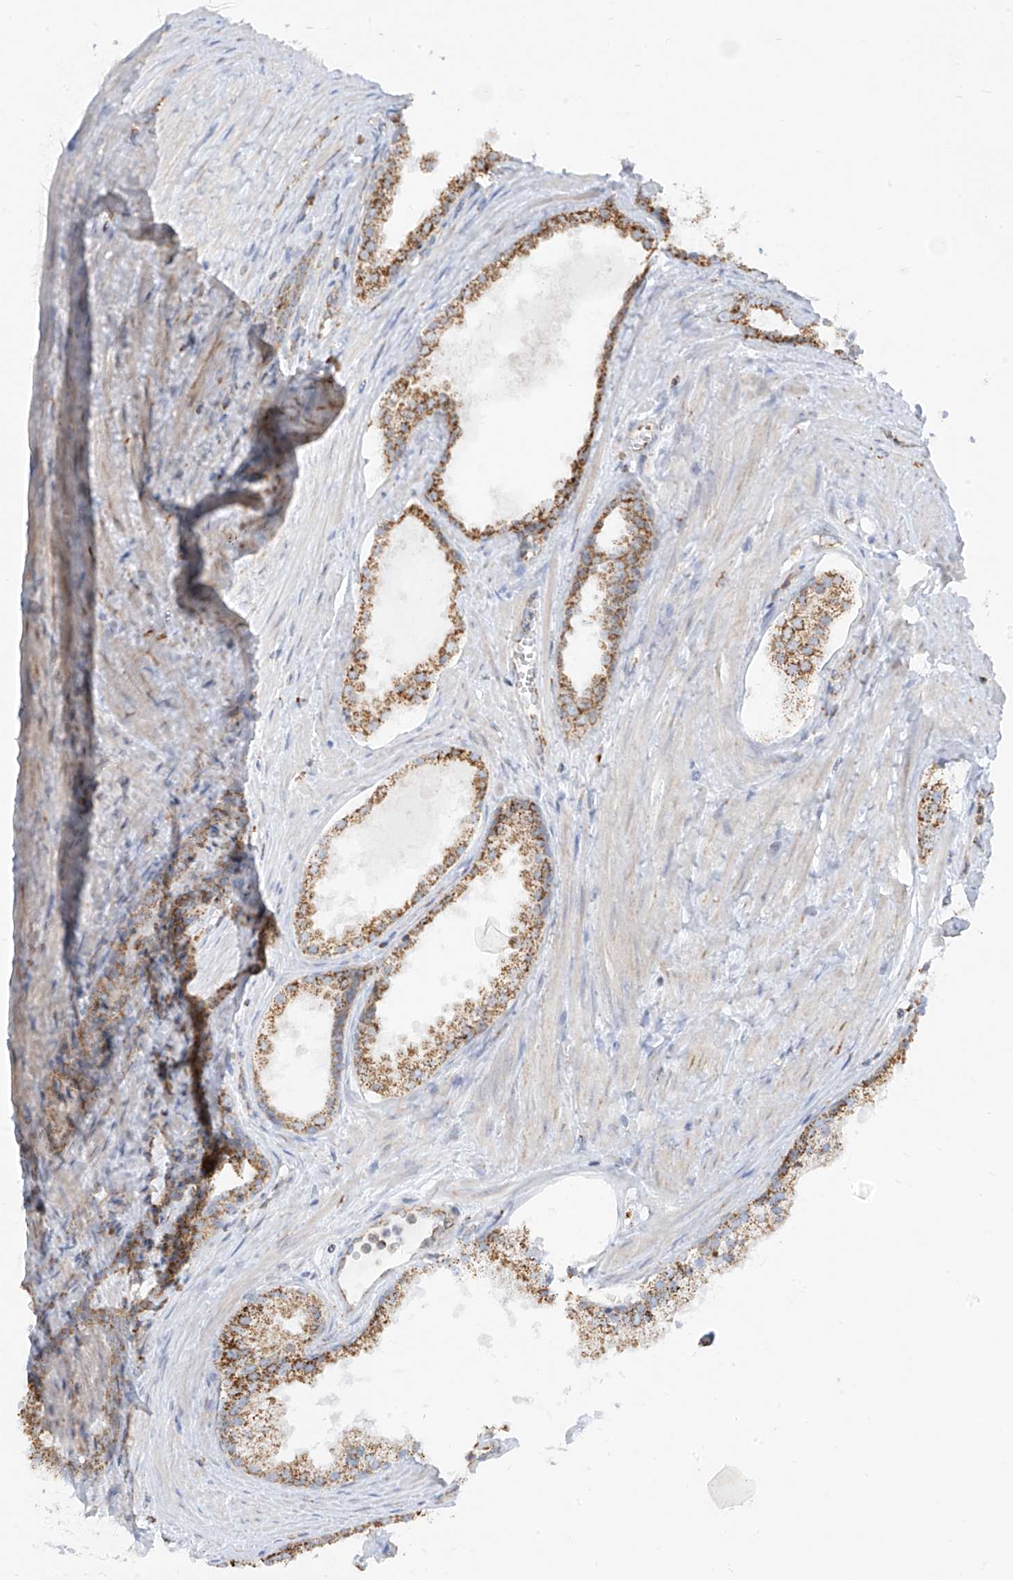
{"staining": {"intensity": "moderate", "quantity": ">75%", "location": "cytoplasmic/membranous"}, "tissue": "prostate cancer", "cell_type": "Tumor cells", "image_type": "cancer", "snomed": [{"axis": "morphology", "description": "Adenocarcinoma, High grade"}, {"axis": "topography", "description": "Prostate"}], "caption": "Human prostate cancer (adenocarcinoma (high-grade)) stained with a brown dye shows moderate cytoplasmic/membranous positive expression in about >75% of tumor cells.", "gene": "ETHE1", "patient": {"sex": "male", "age": 68}}